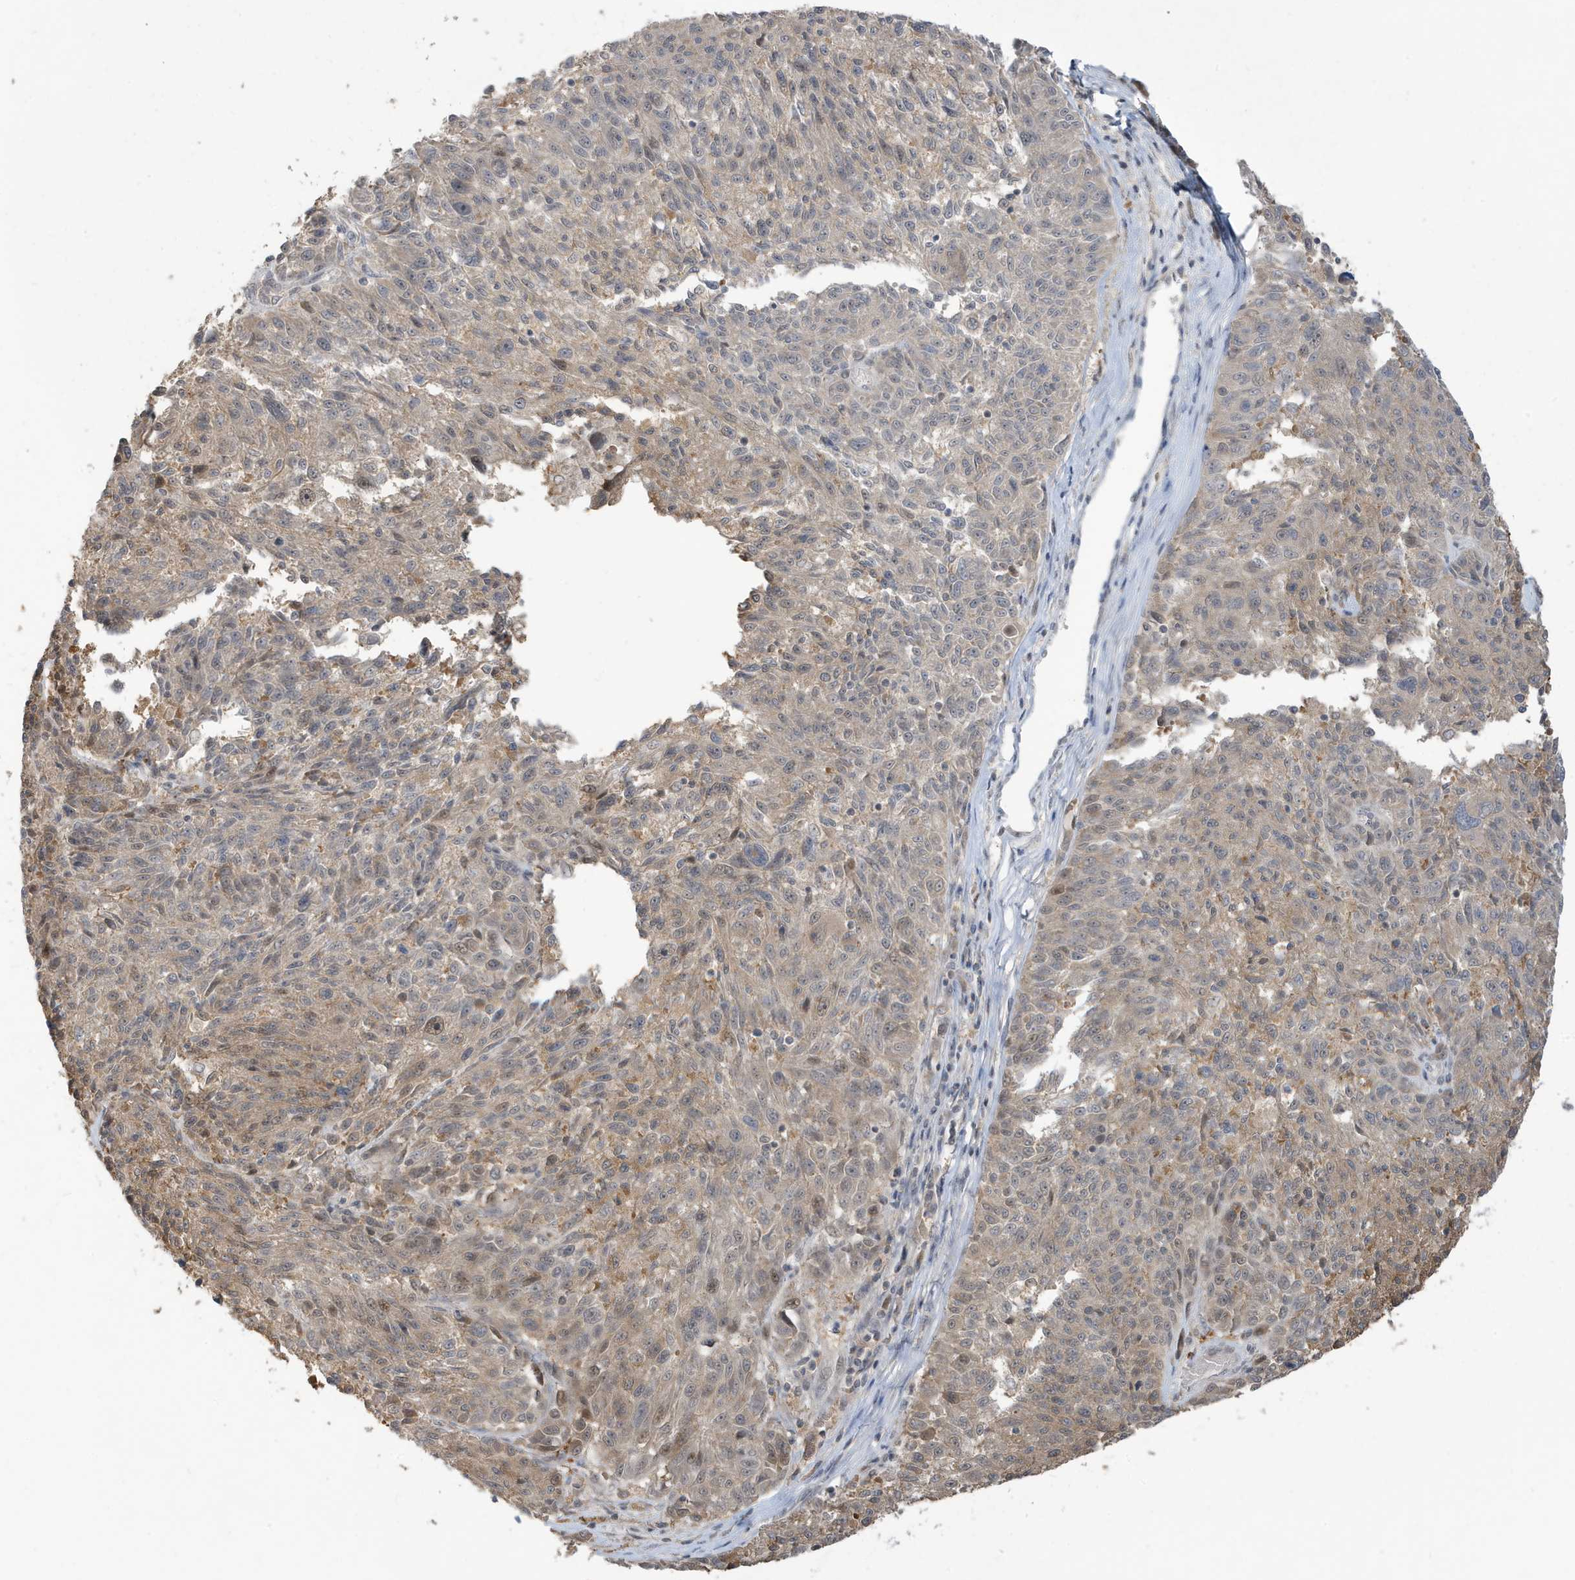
{"staining": {"intensity": "weak", "quantity": ">75%", "location": "cytoplasmic/membranous"}, "tissue": "melanoma", "cell_type": "Tumor cells", "image_type": "cancer", "snomed": [{"axis": "morphology", "description": "Malignant melanoma, NOS"}, {"axis": "topography", "description": "Skin"}], "caption": "Protein staining displays weak cytoplasmic/membranous expression in about >75% of tumor cells in melanoma.", "gene": "PRRT3", "patient": {"sex": "male", "age": 53}}